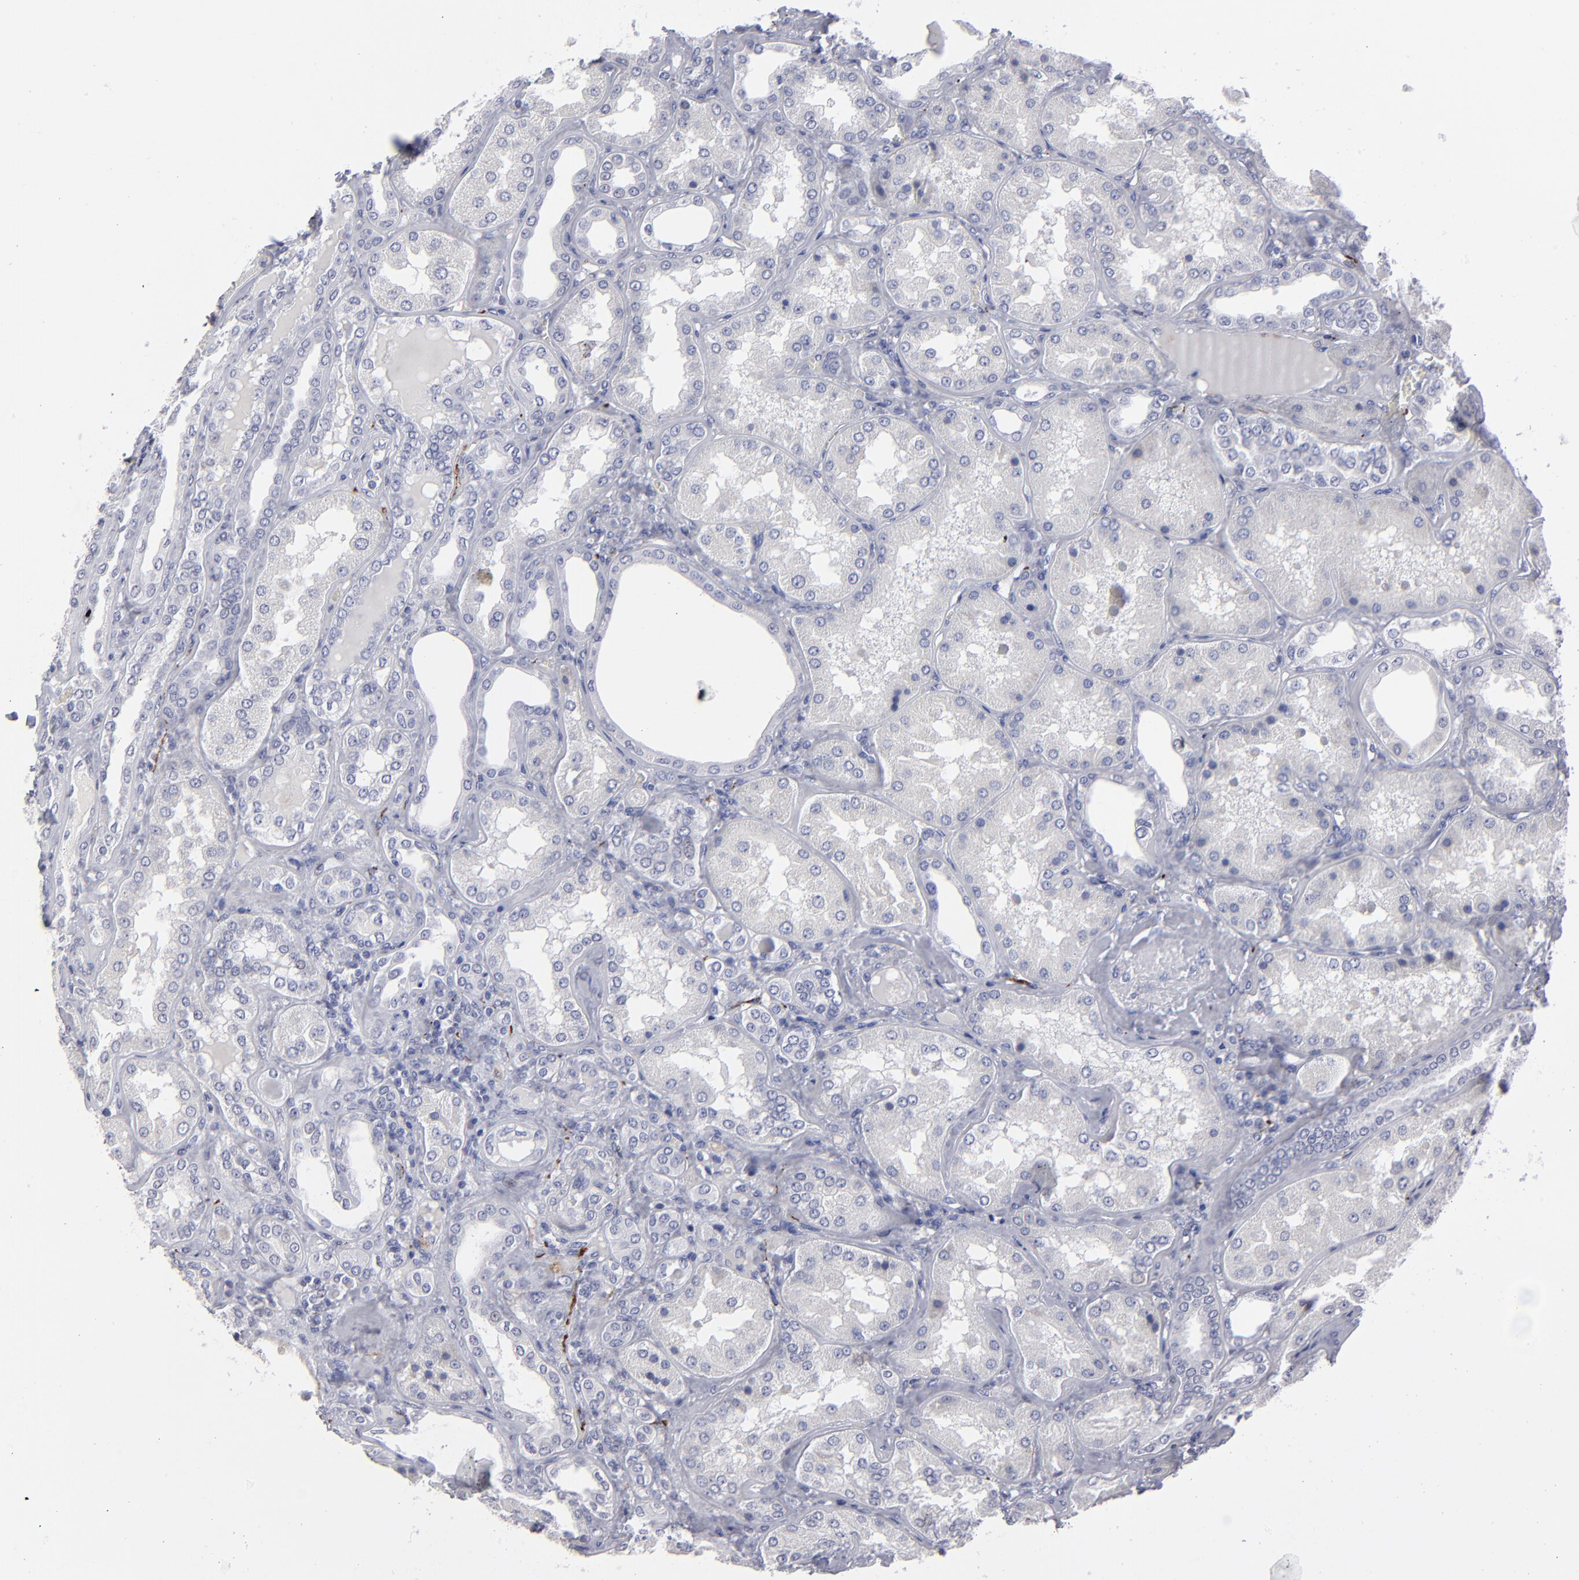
{"staining": {"intensity": "negative", "quantity": "none", "location": "none"}, "tissue": "kidney", "cell_type": "Cells in glomeruli", "image_type": "normal", "snomed": [{"axis": "morphology", "description": "Normal tissue, NOS"}, {"axis": "topography", "description": "Kidney"}], "caption": "DAB immunohistochemical staining of unremarkable kidney exhibits no significant expression in cells in glomeruli. The staining was performed using DAB to visualize the protein expression in brown, while the nuclei were stained in blue with hematoxylin (Magnification: 20x).", "gene": "CADM3", "patient": {"sex": "female", "age": 56}}